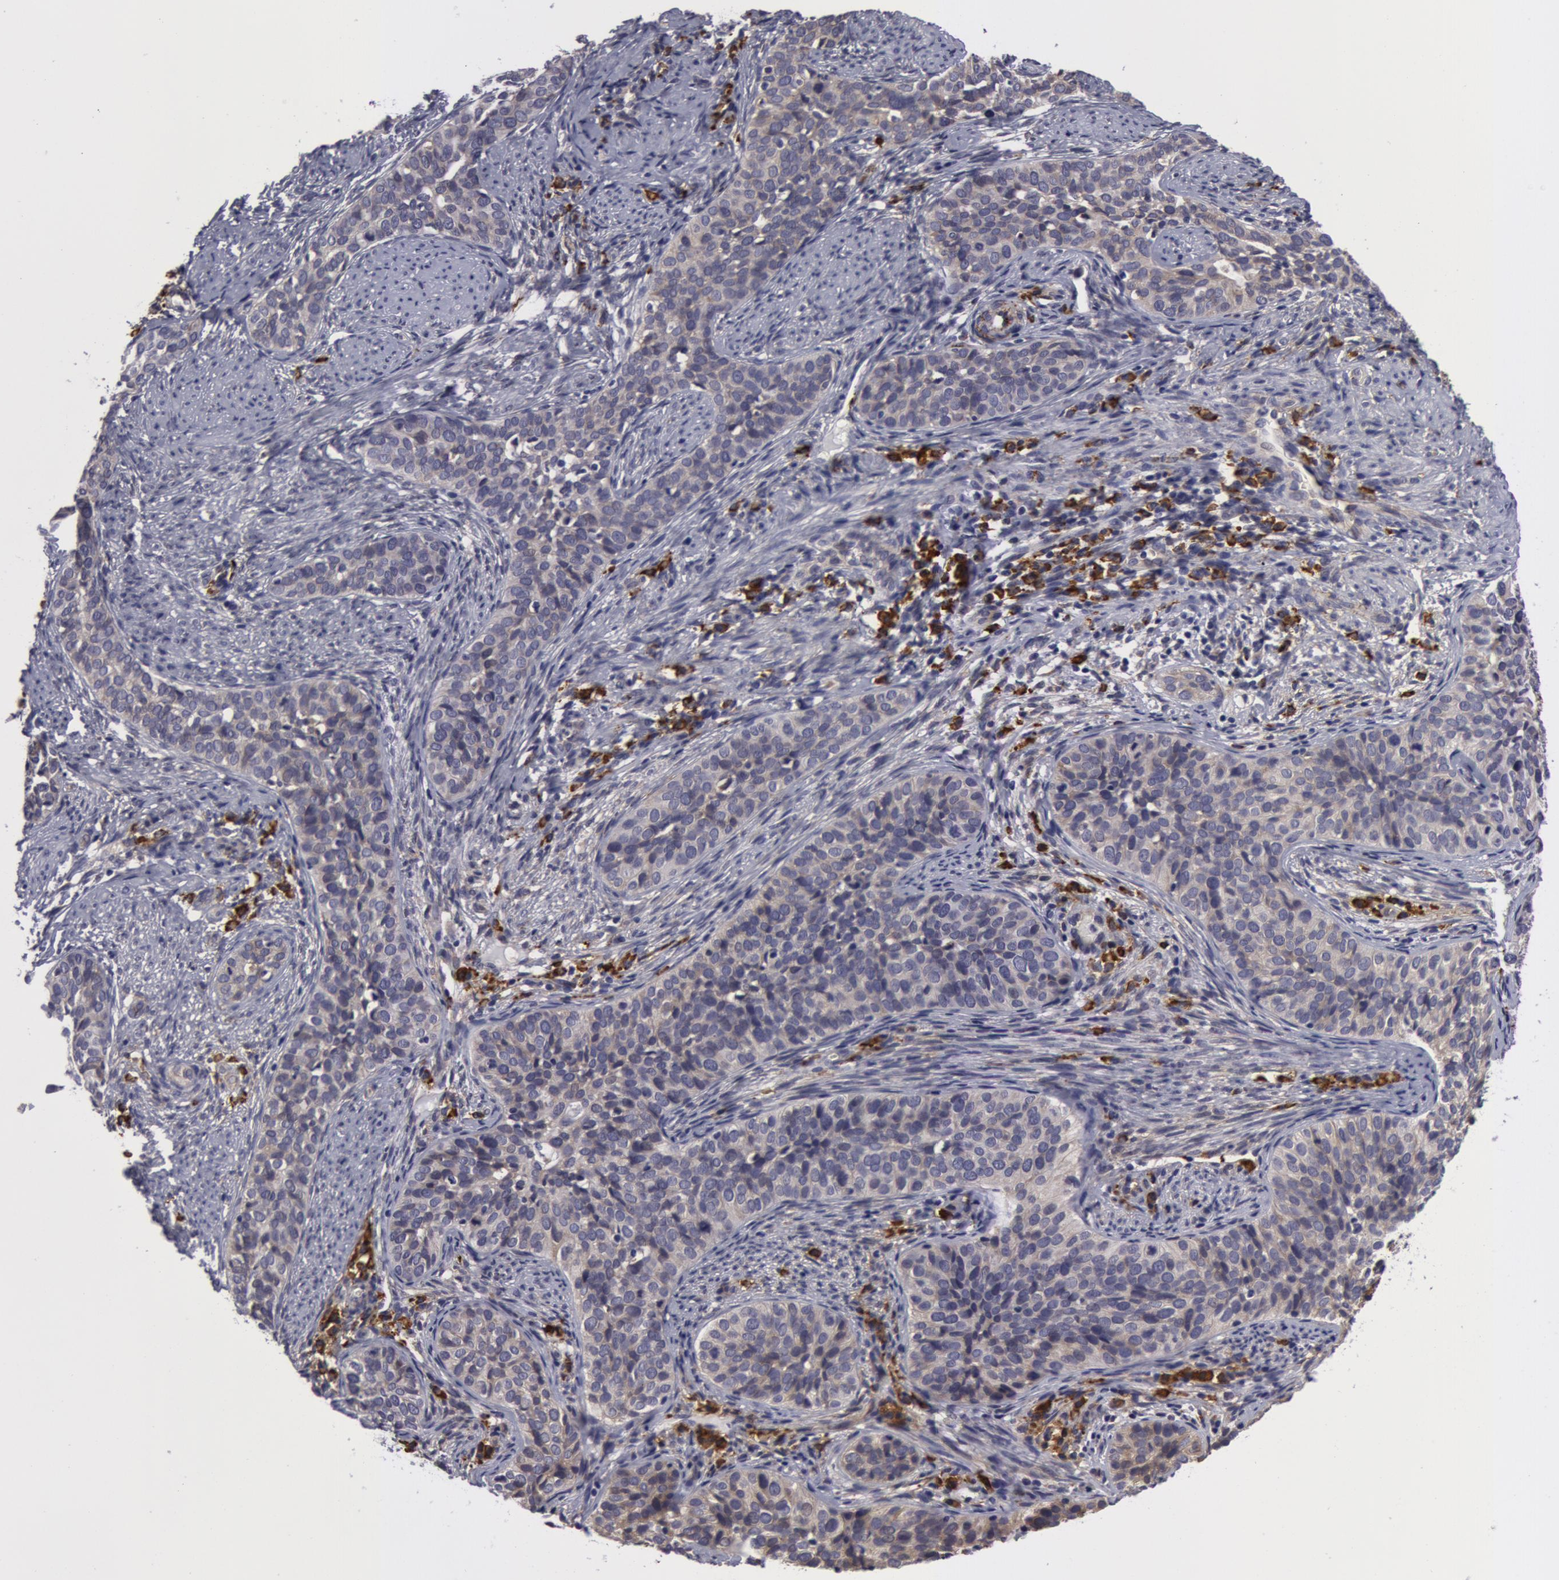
{"staining": {"intensity": "negative", "quantity": "none", "location": "none"}, "tissue": "cervical cancer", "cell_type": "Tumor cells", "image_type": "cancer", "snomed": [{"axis": "morphology", "description": "Squamous cell carcinoma, NOS"}, {"axis": "topography", "description": "Cervix"}], "caption": "A high-resolution micrograph shows immunohistochemistry staining of cervical cancer, which reveals no significant positivity in tumor cells.", "gene": "IL23A", "patient": {"sex": "female", "age": 31}}